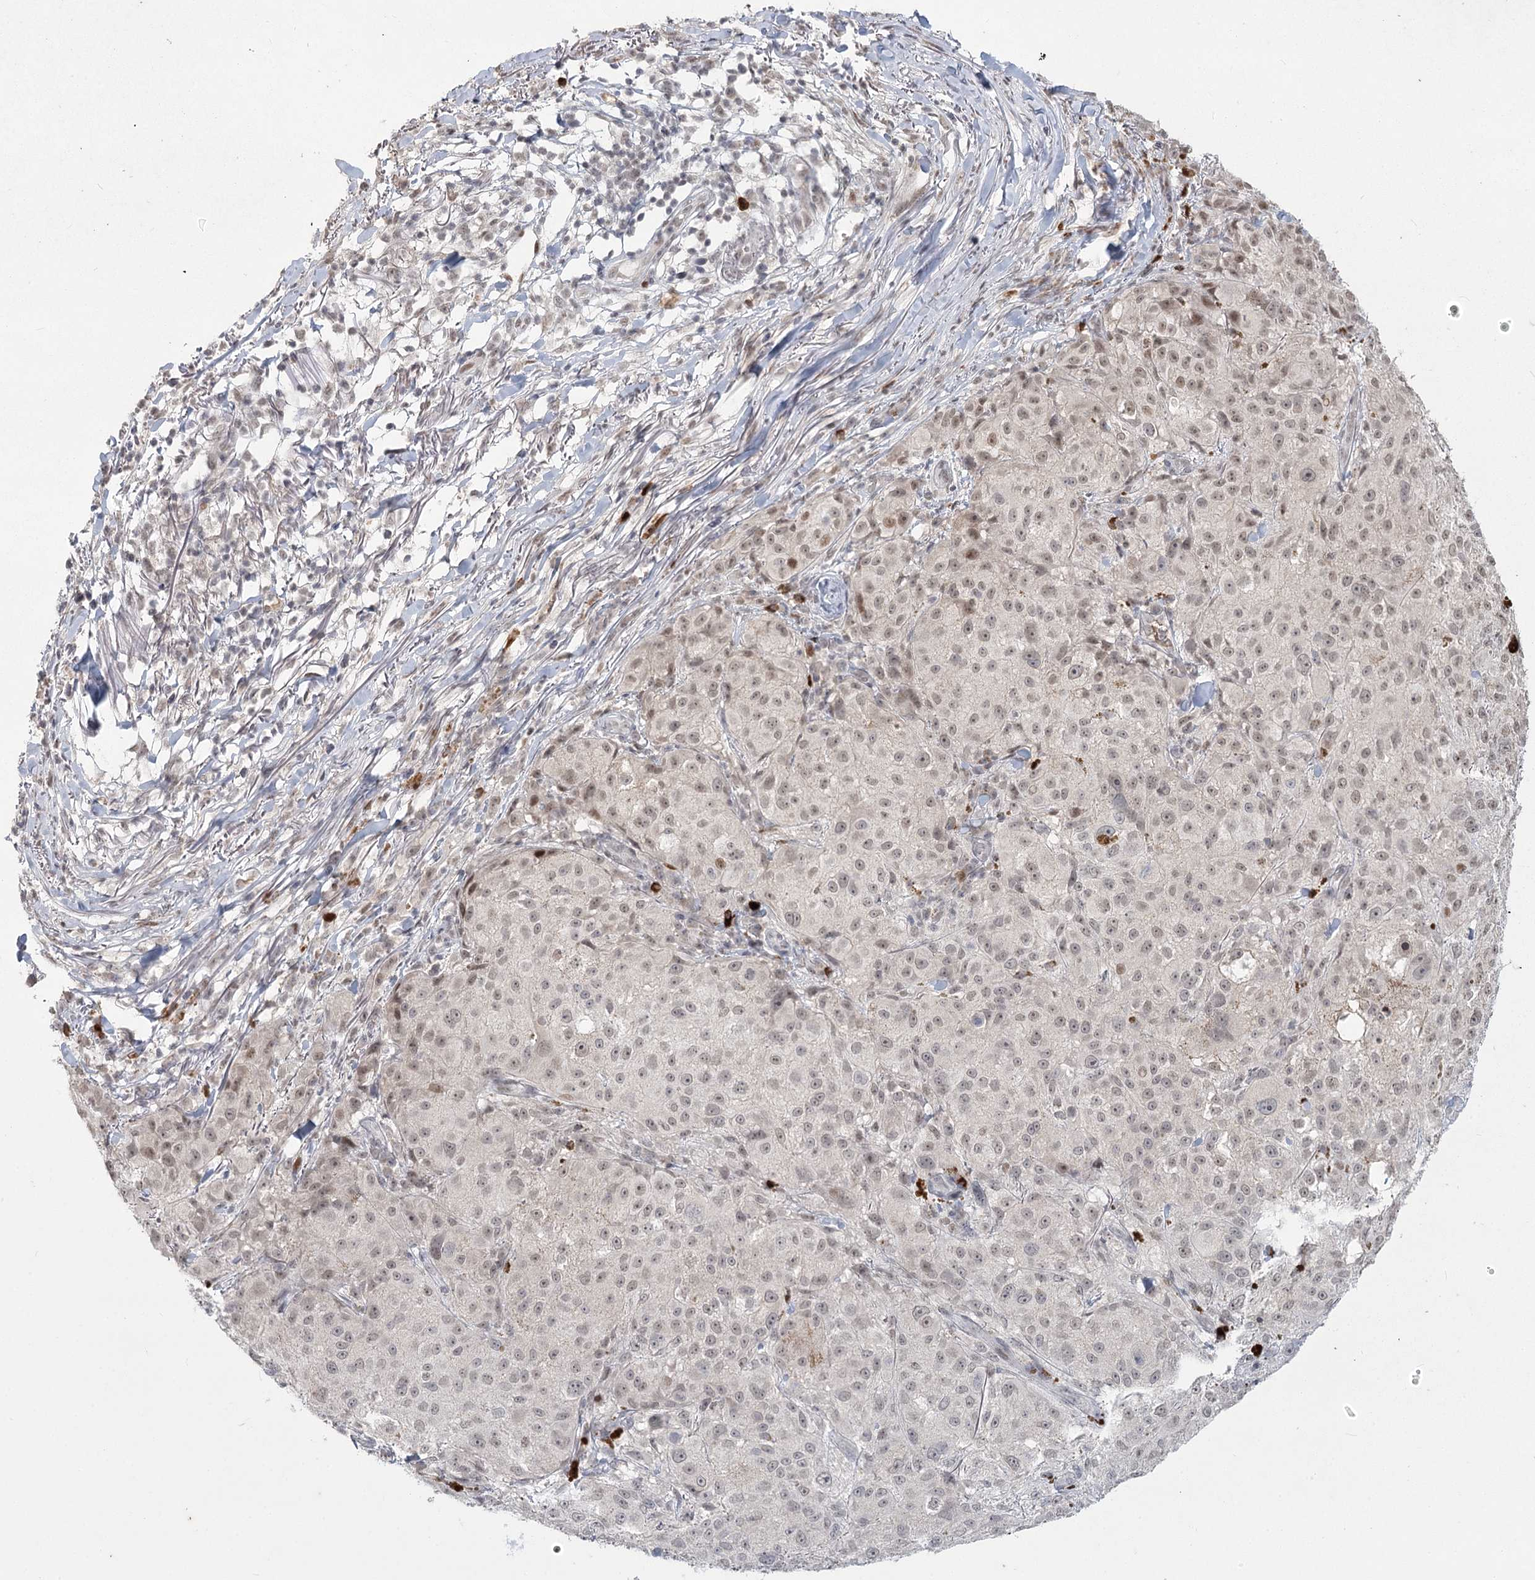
{"staining": {"intensity": "weak", "quantity": "<25%", "location": "nuclear"}, "tissue": "melanoma", "cell_type": "Tumor cells", "image_type": "cancer", "snomed": [{"axis": "morphology", "description": "Necrosis, NOS"}, {"axis": "morphology", "description": "Malignant melanoma, NOS"}, {"axis": "topography", "description": "Skin"}], "caption": "This is an immunohistochemistry (IHC) image of human melanoma. There is no expression in tumor cells.", "gene": "LY6G5C", "patient": {"sex": "female", "age": 87}}